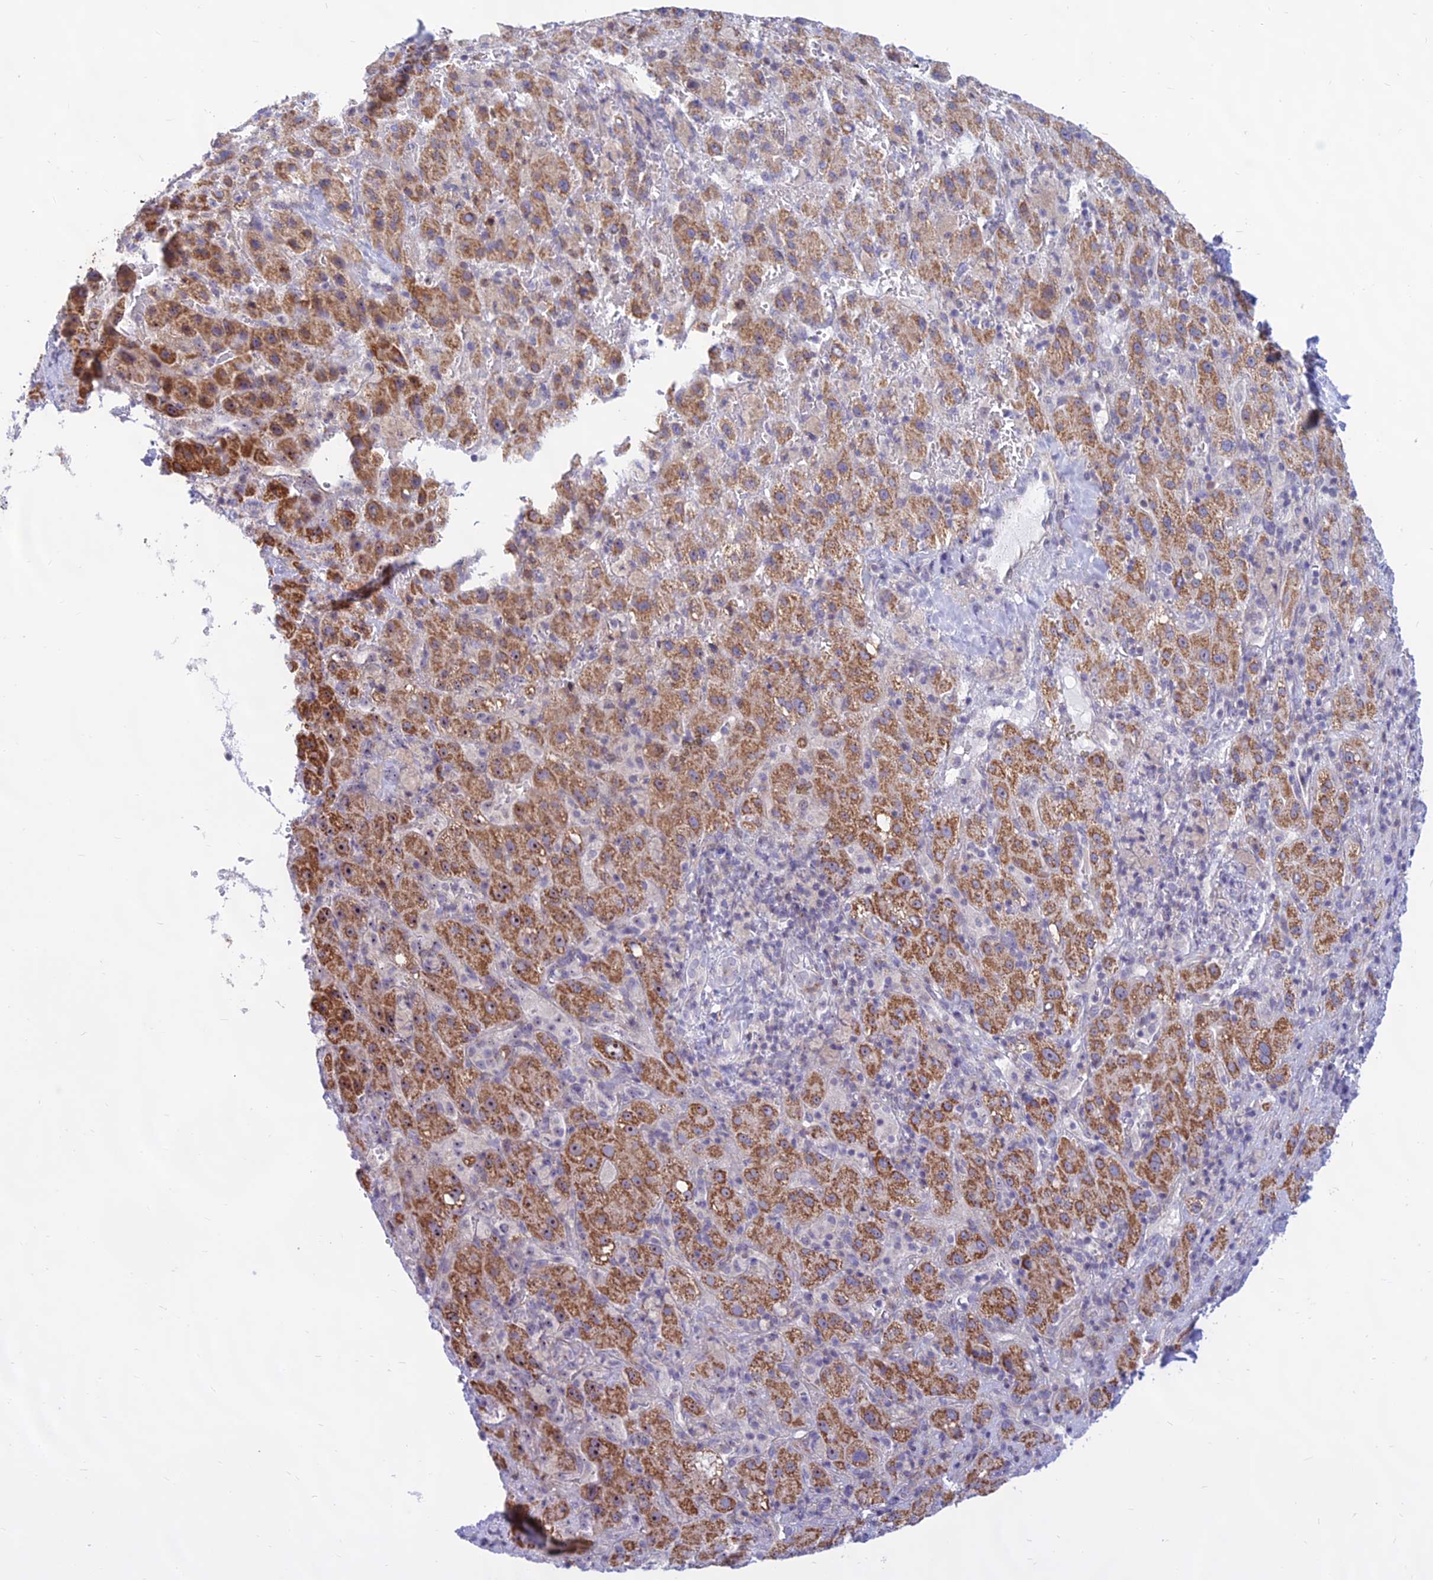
{"staining": {"intensity": "moderate", "quantity": "25%-75%", "location": "cytoplasmic/membranous,nuclear"}, "tissue": "liver cancer", "cell_type": "Tumor cells", "image_type": "cancer", "snomed": [{"axis": "morphology", "description": "Carcinoma, Hepatocellular, NOS"}, {"axis": "topography", "description": "Liver"}], "caption": "The micrograph displays immunohistochemical staining of liver cancer (hepatocellular carcinoma). There is moderate cytoplasmic/membranous and nuclear positivity is seen in about 25%-75% of tumor cells. The protein is stained brown, and the nuclei are stained in blue (DAB (3,3'-diaminobenzidine) IHC with brightfield microscopy, high magnification).", "gene": "KRR1", "patient": {"sex": "female", "age": 58}}